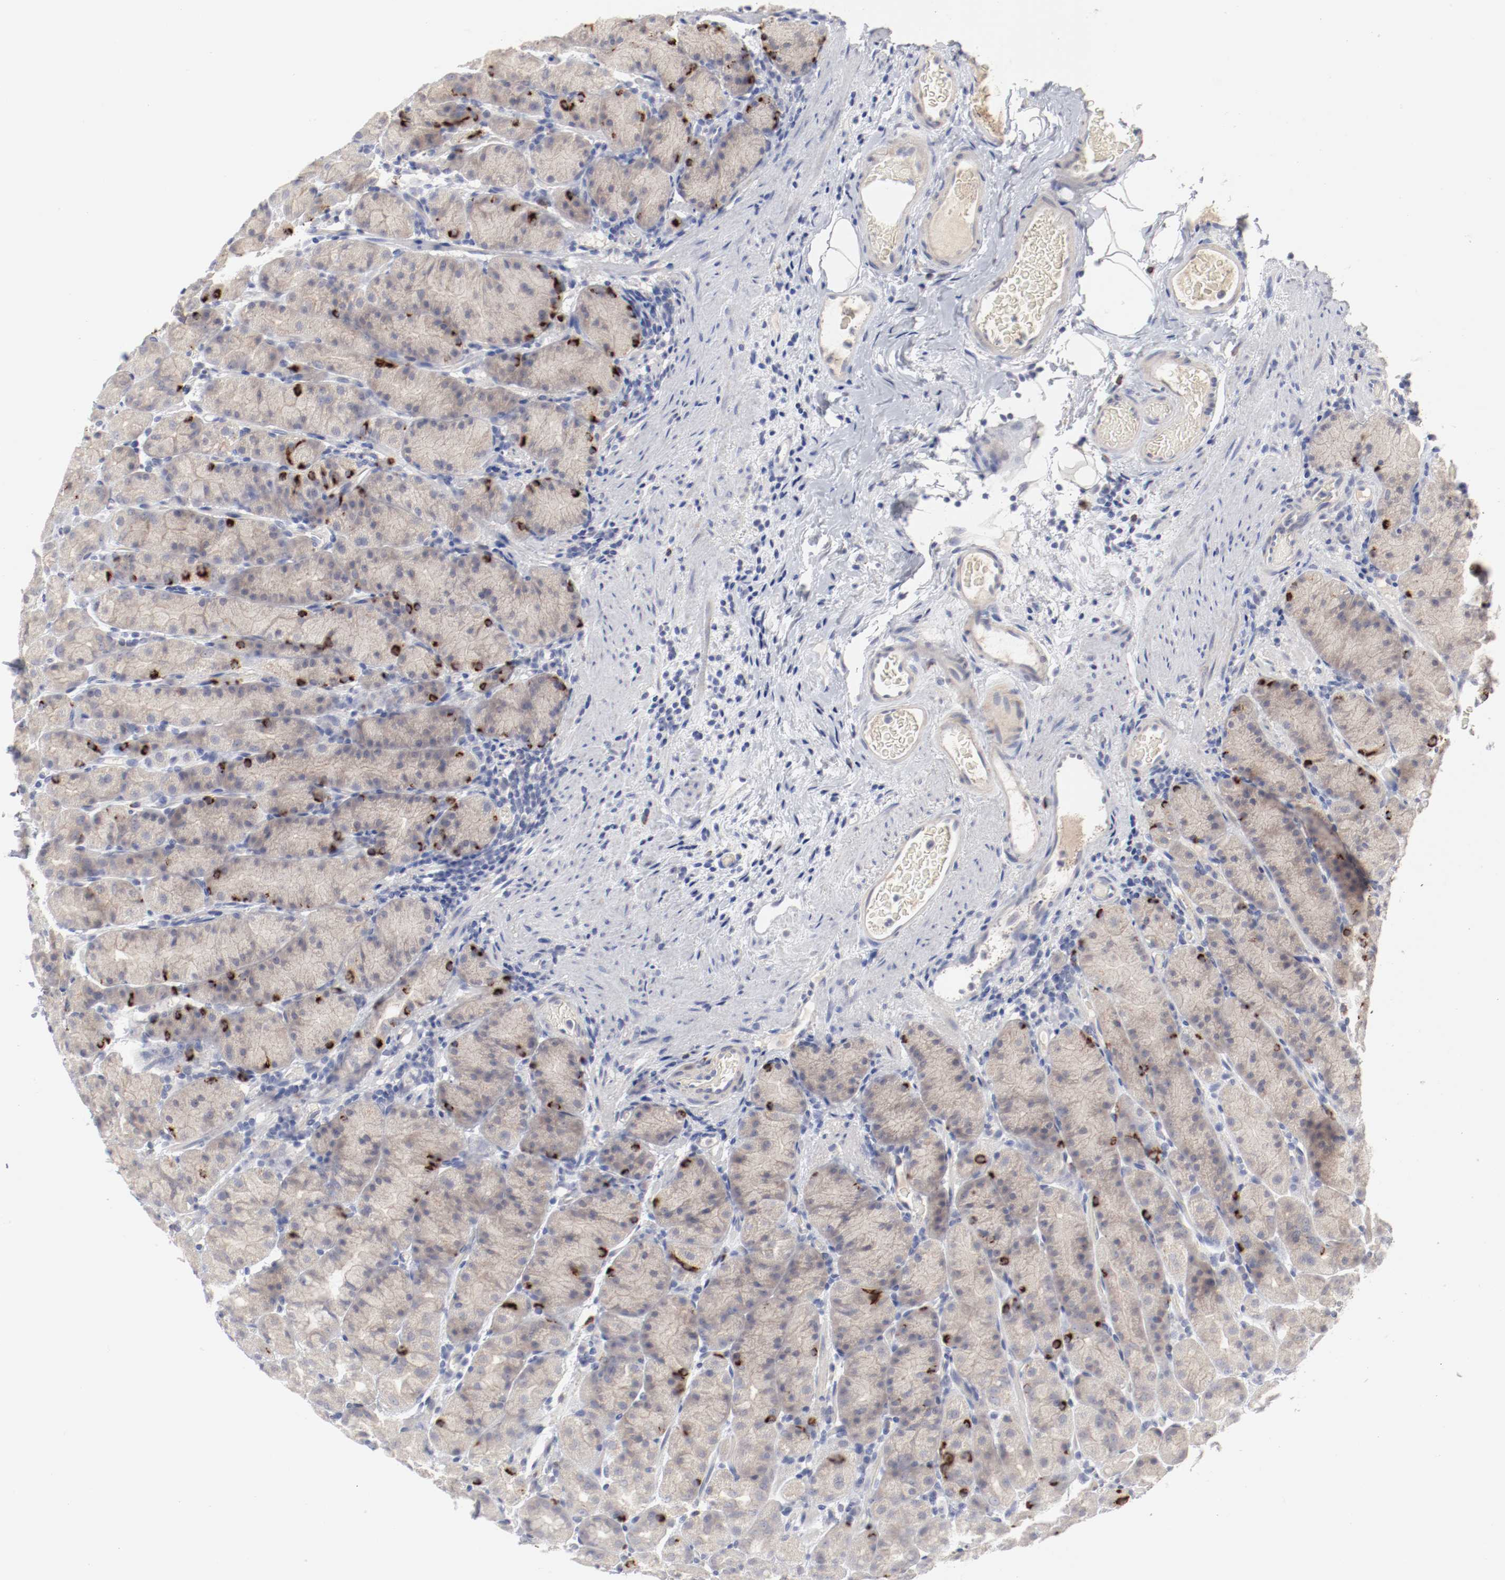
{"staining": {"intensity": "negative", "quantity": "none", "location": "none"}, "tissue": "stomach", "cell_type": "Glandular cells", "image_type": "normal", "snomed": [{"axis": "morphology", "description": "Normal tissue, NOS"}, {"axis": "topography", "description": "Stomach, upper"}], "caption": "DAB (3,3'-diaminobenzidine) immunohistochemical staining of normal human stomach reveals no significant expression in glandular cells.", "gene": "SH3BGR", "patient": {"sex": "male", "age": 68}}